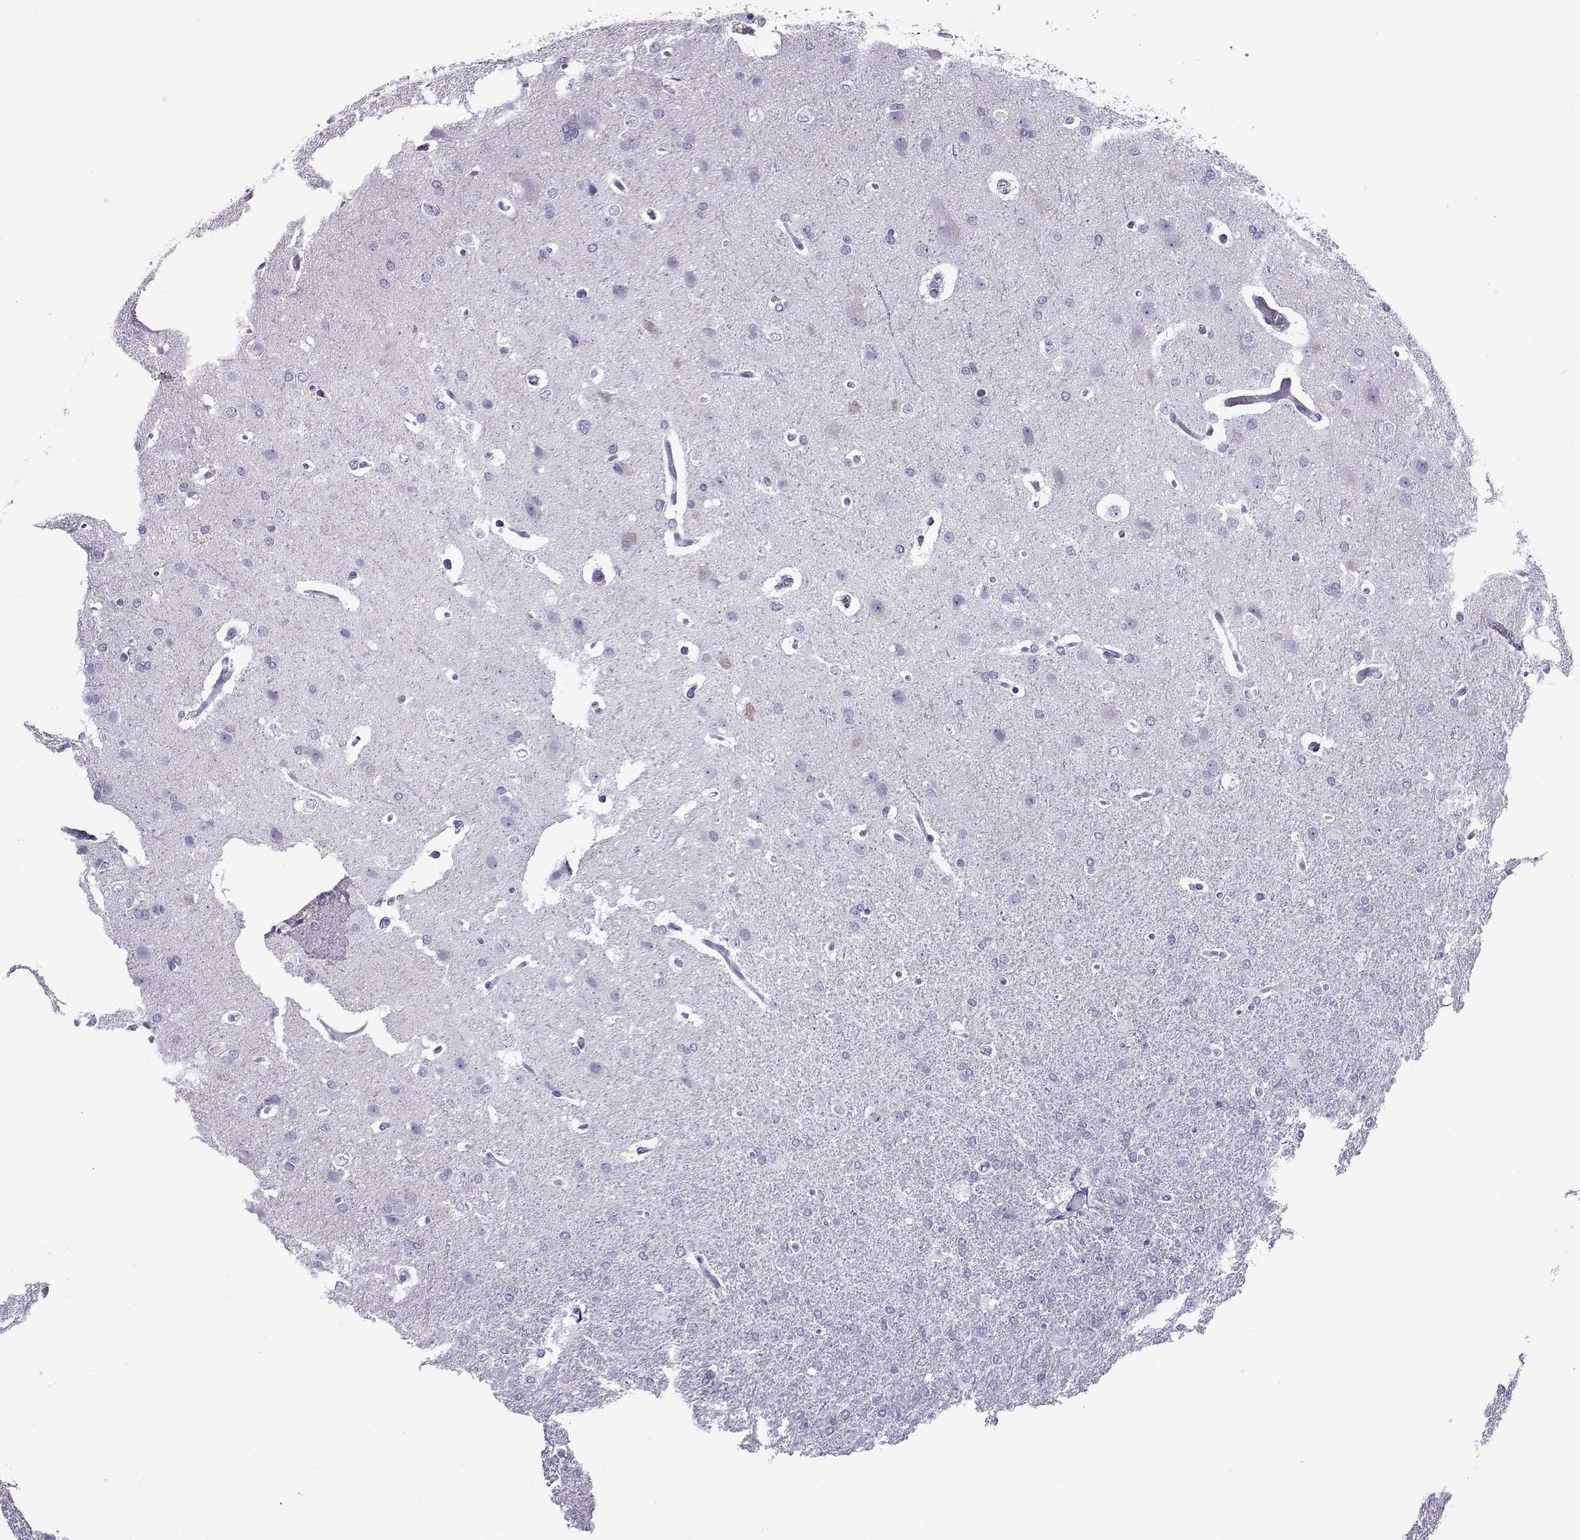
{"staining": {"intensity": "negative", "quantity": "none", "location": "none"}, "tissue": "glioma", "cell_type": "Tumor cells", "image_type": "cancer", "snomed": [{"axis": "morphology", "description": "Glioma, malignant, High grade"}, {"axis": "topography", "description": "Brain"}], "caption": "Malignant glioma (high-grade) stained for a protein using immunohistochemistry (IHC) displays no expression tumor cells.", "gene": "CRYBB1", "patient": {"sex": "male", "age": 68}}